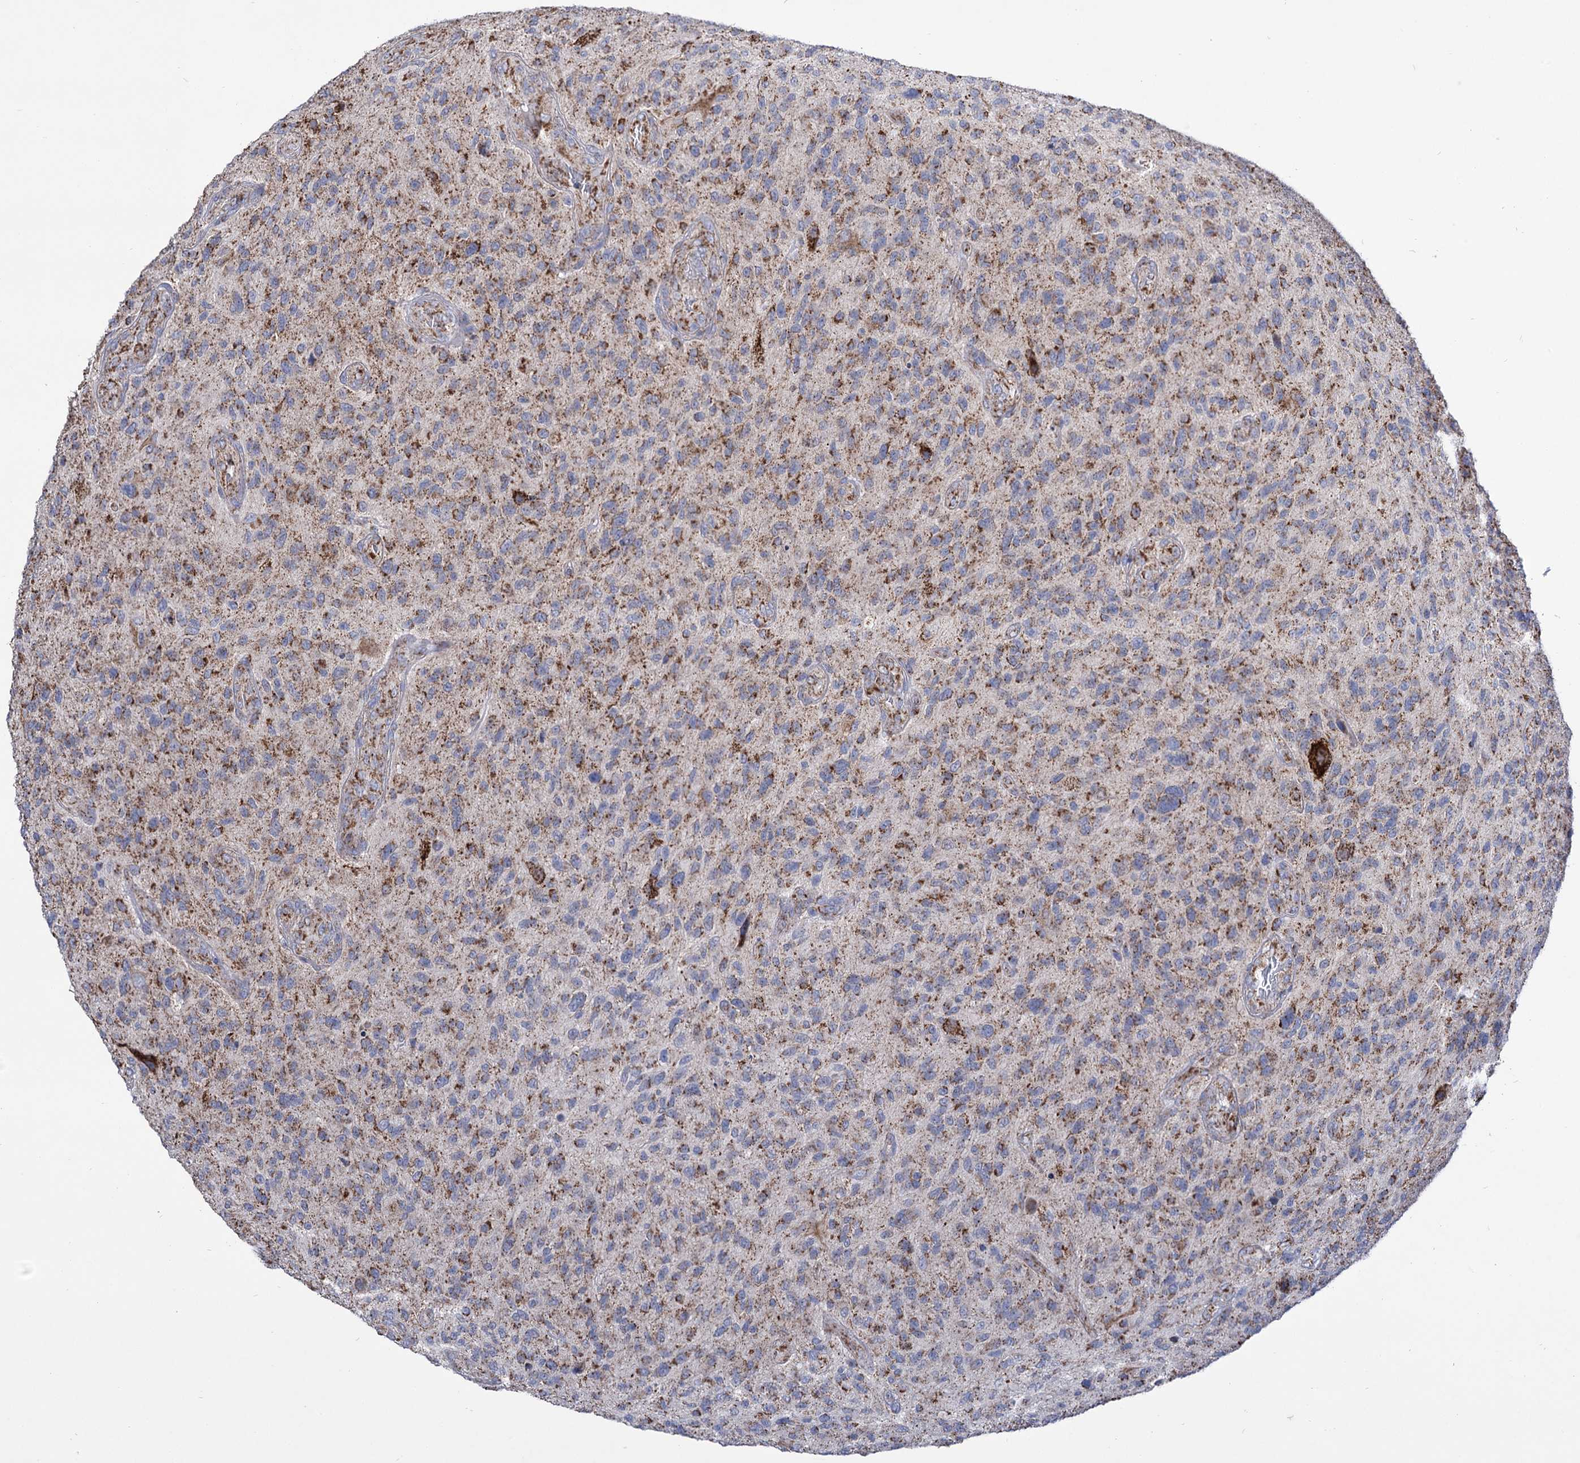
{"staining": {"intensity": "strong", "quantity": "25%-75%", "location": "cytoplasmic/membranous"}, "tissue": "glioma", "cell_type": "Tumor cells", "image_type": "cancer", "snomed": [{"axis": "morphology", "description": "Glioma, malignant, High grade"}, {"axis": "topography", "description": "Brain"}], "caption": "This image demonstrates immunohistochemistry (IHC) staining of glioma, with high strong cytoplasmic/membranous expression in approximately 25%-75% of tumor cells.", "gene": "ABHD10", "patient": {"sex": "male", "age": 47}}